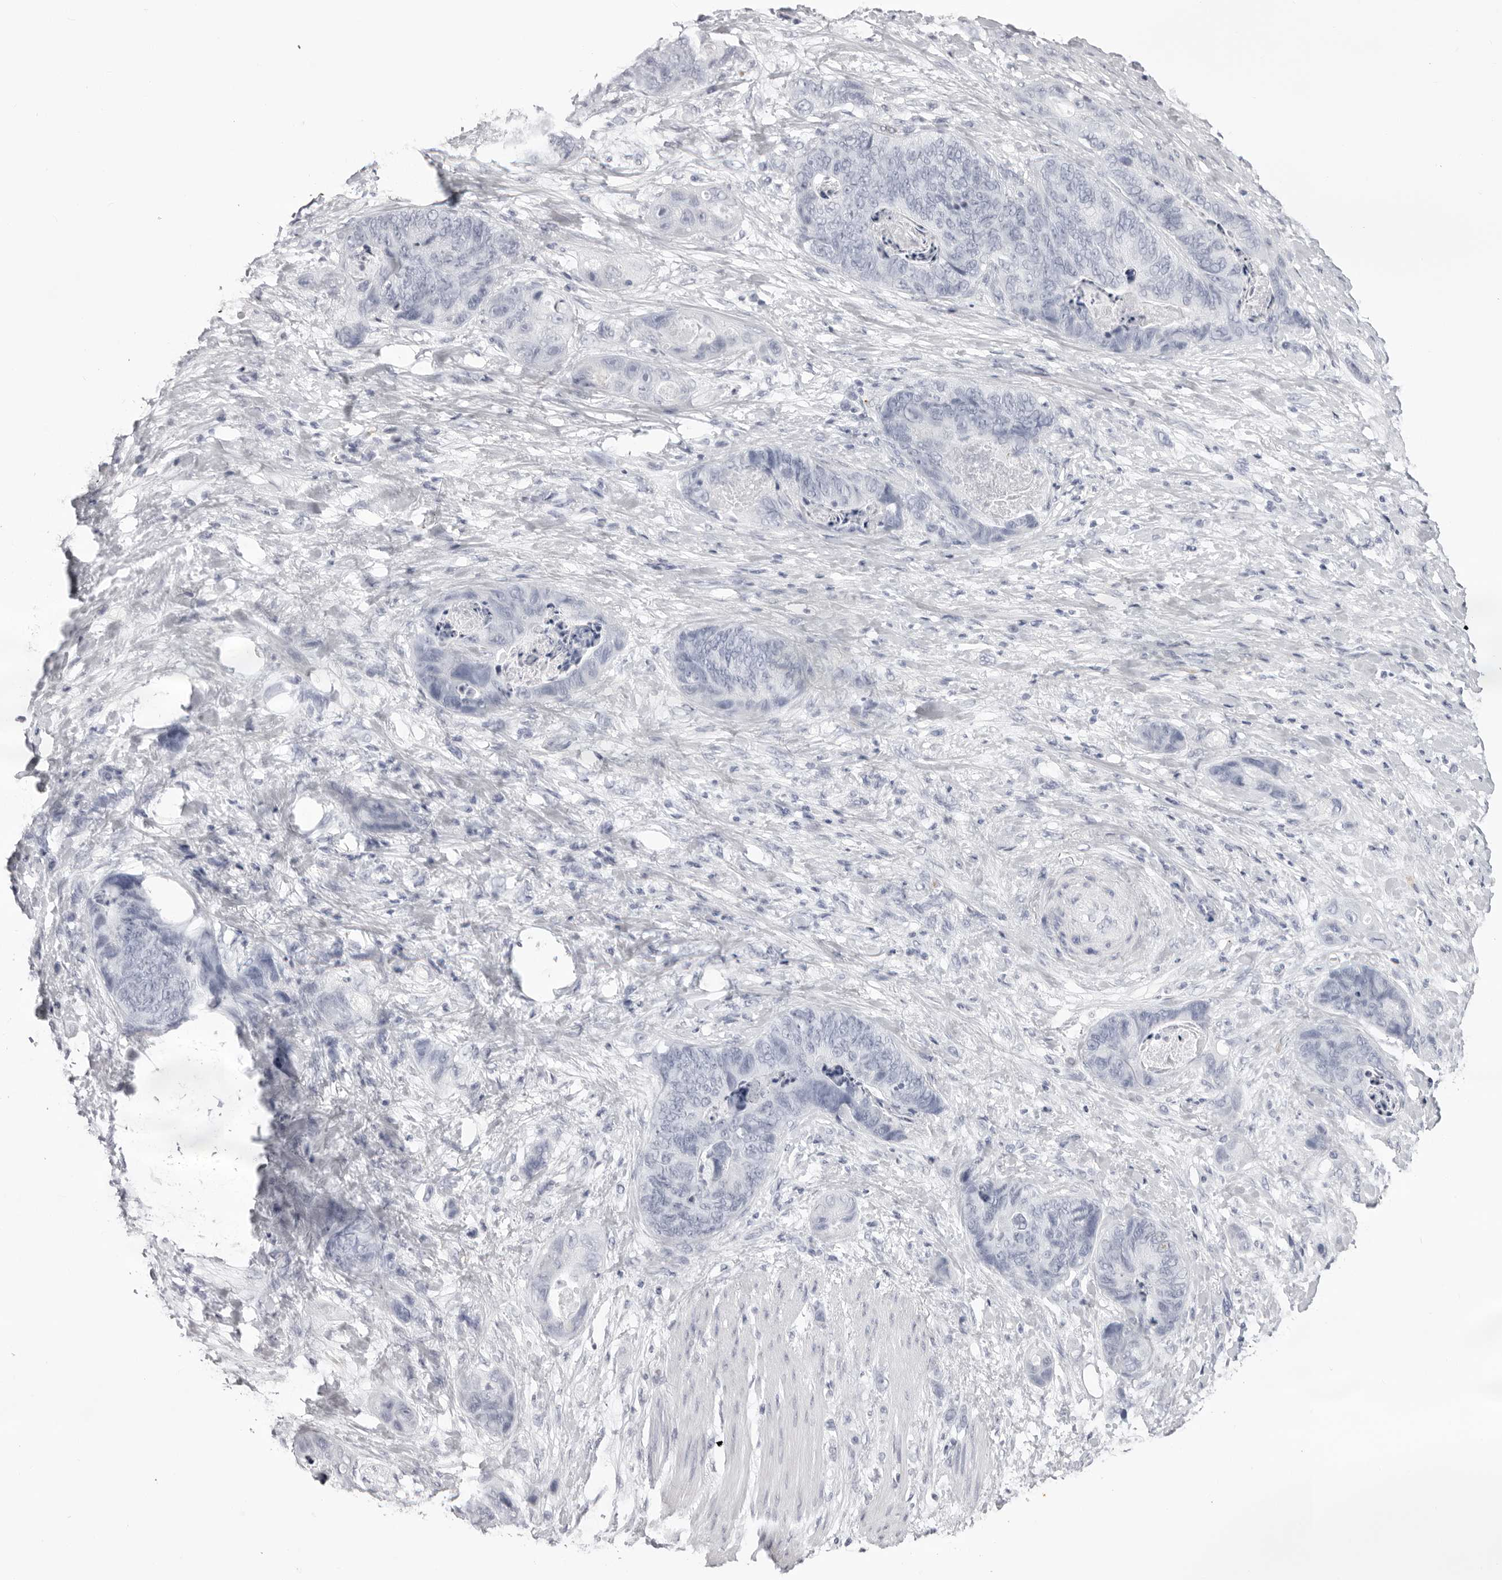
{"staining": {"intensity": "negative", "quantity": "none", "location": "none"}, "tissue": "stomach cancer", "cell_type": "Tumor cells", "image_type": "cancer", "snomed": [{"axis": "morphology", "description": "Normal tissue, NOS"}, {"axis": "morphology", "description": "Adenocarcinoma, NOS"}, {"axis": "topography", "description": "Stomach"}], "caption": "Immunohistochemistry of human stomach adenocarcinoma displays no staining in tumor cells. (DAB (3,3'-diaminobenzidine) IHC visualized using brightfield microscopy, high magnification).", "gene": "CST1", "patient": {"sex": "female", "age": 89}}